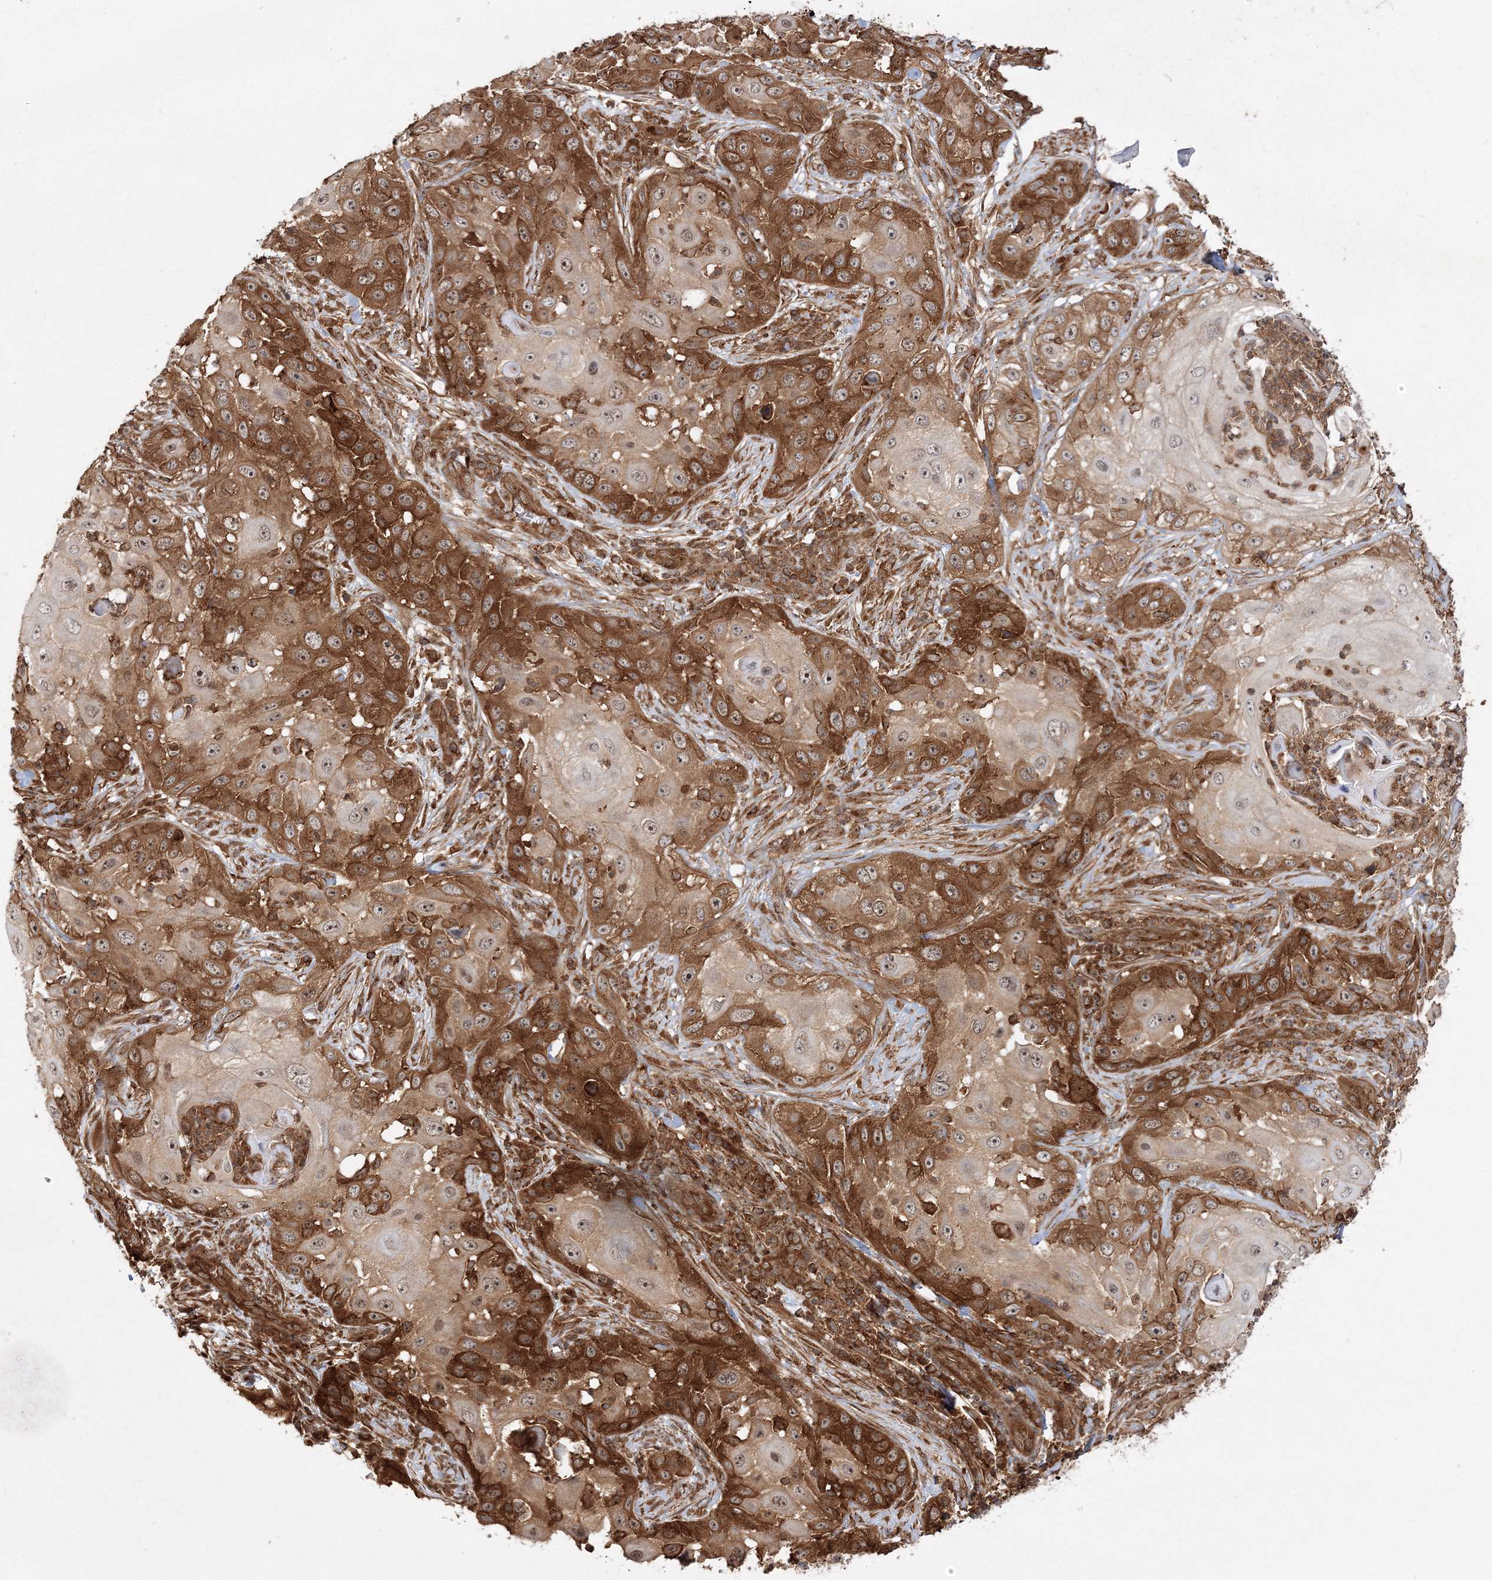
{"staining": {"intensity": "strong", "quantity": ">75%", "location": "cytoplasmic/membranous"}, "tissue": "skin cancer", "cell_type": "Tumor cells", "image_type": "cancer", "snomed": [{"axis": "morphology", "description": "Squamous cell carcinoma, NOS"}, {"axis": "topography", "description": "Skin"}], "caption": "Skin cancer stained with DAB immunohistochemistry (IHC) reveals high levels of strong cytoplasmic/membranous expression in approximately >75% of tumor cells.", "gene": "WDR37", "patient": {"sex": "female", "age": 44}}